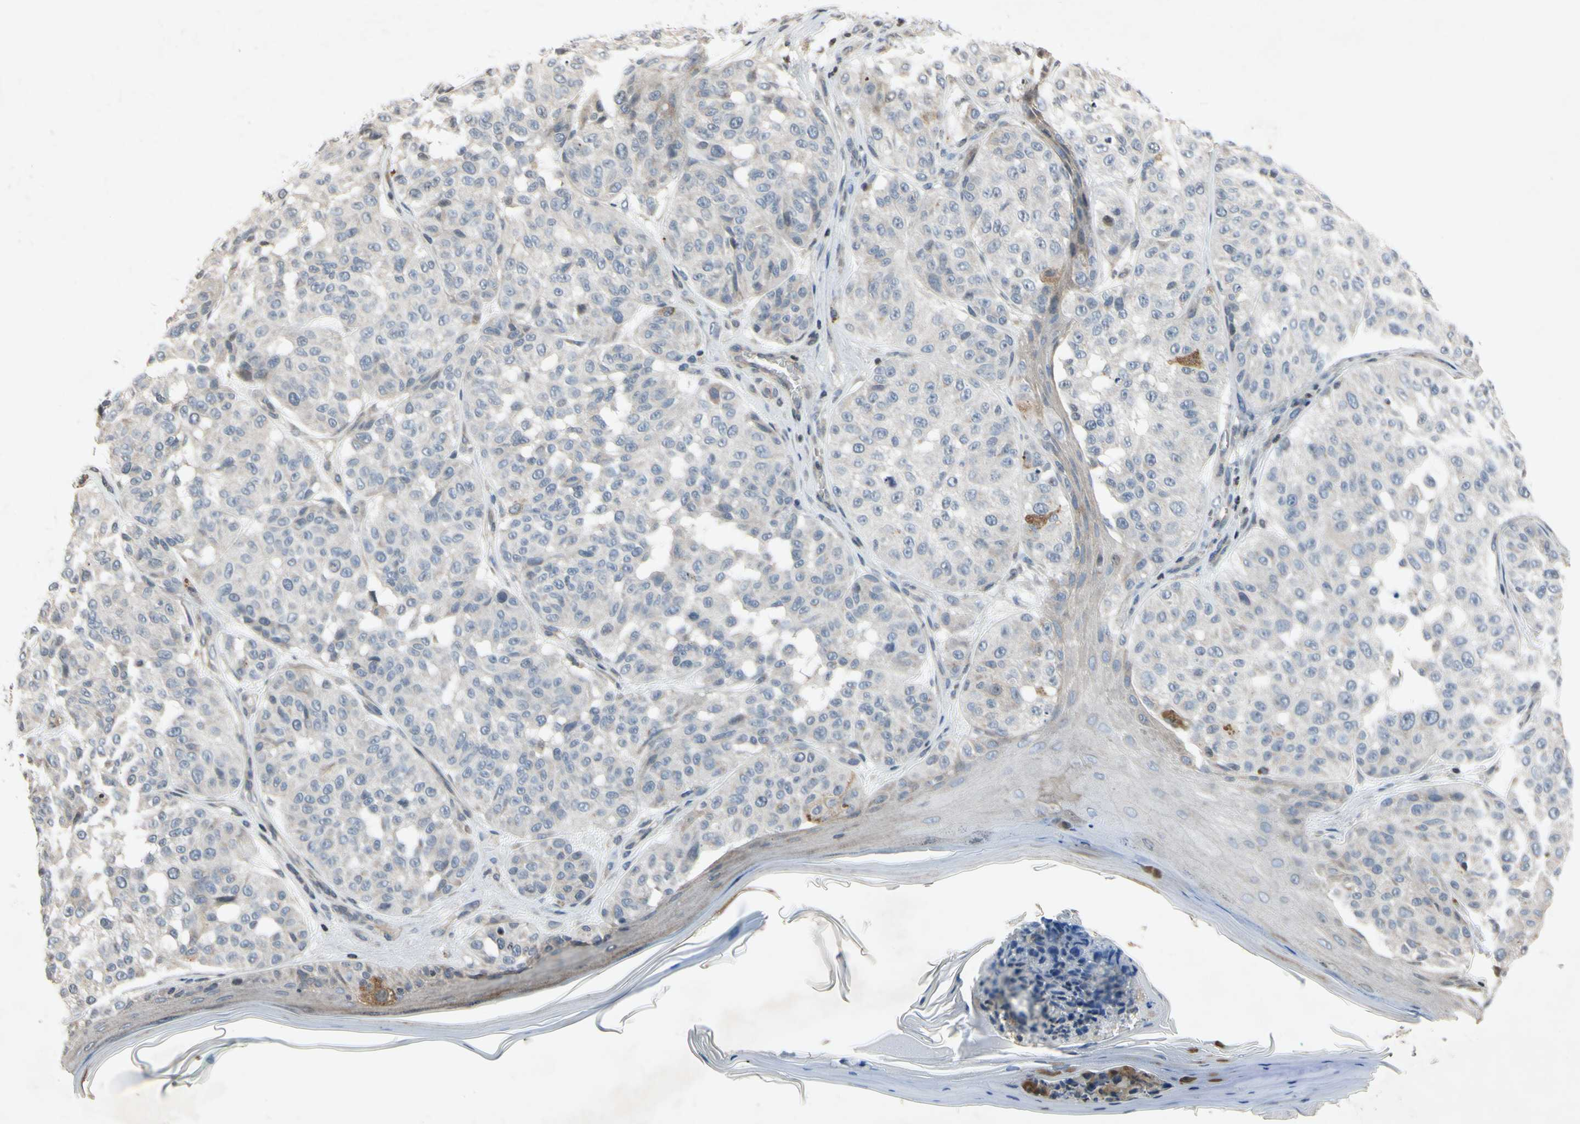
{"staining": {"intensity": "negative", "quantity": "none", "location": "none"}, "tissue": "melanoma", "cell_type": "Tumor cells", "image_type": "cancer", "snomed": [{"axis": "morphology", "description": "Malignant melanoma, NOS"}, {"axis": "topography", "description": "Skin"}], "caption": "IHC image of neoplastic tissue: melanoma stained with DAB displays no significant protein expression in tumor cells. Brightfield microscopy of immunohistochemistry (IHC) stained with DAB (3,3'-diaminobenzidine) (brown) and hematoxylin (blue), captured at high magnification.", "gene": "ARG1", "patient": {"sex": "female", "age": 46}}